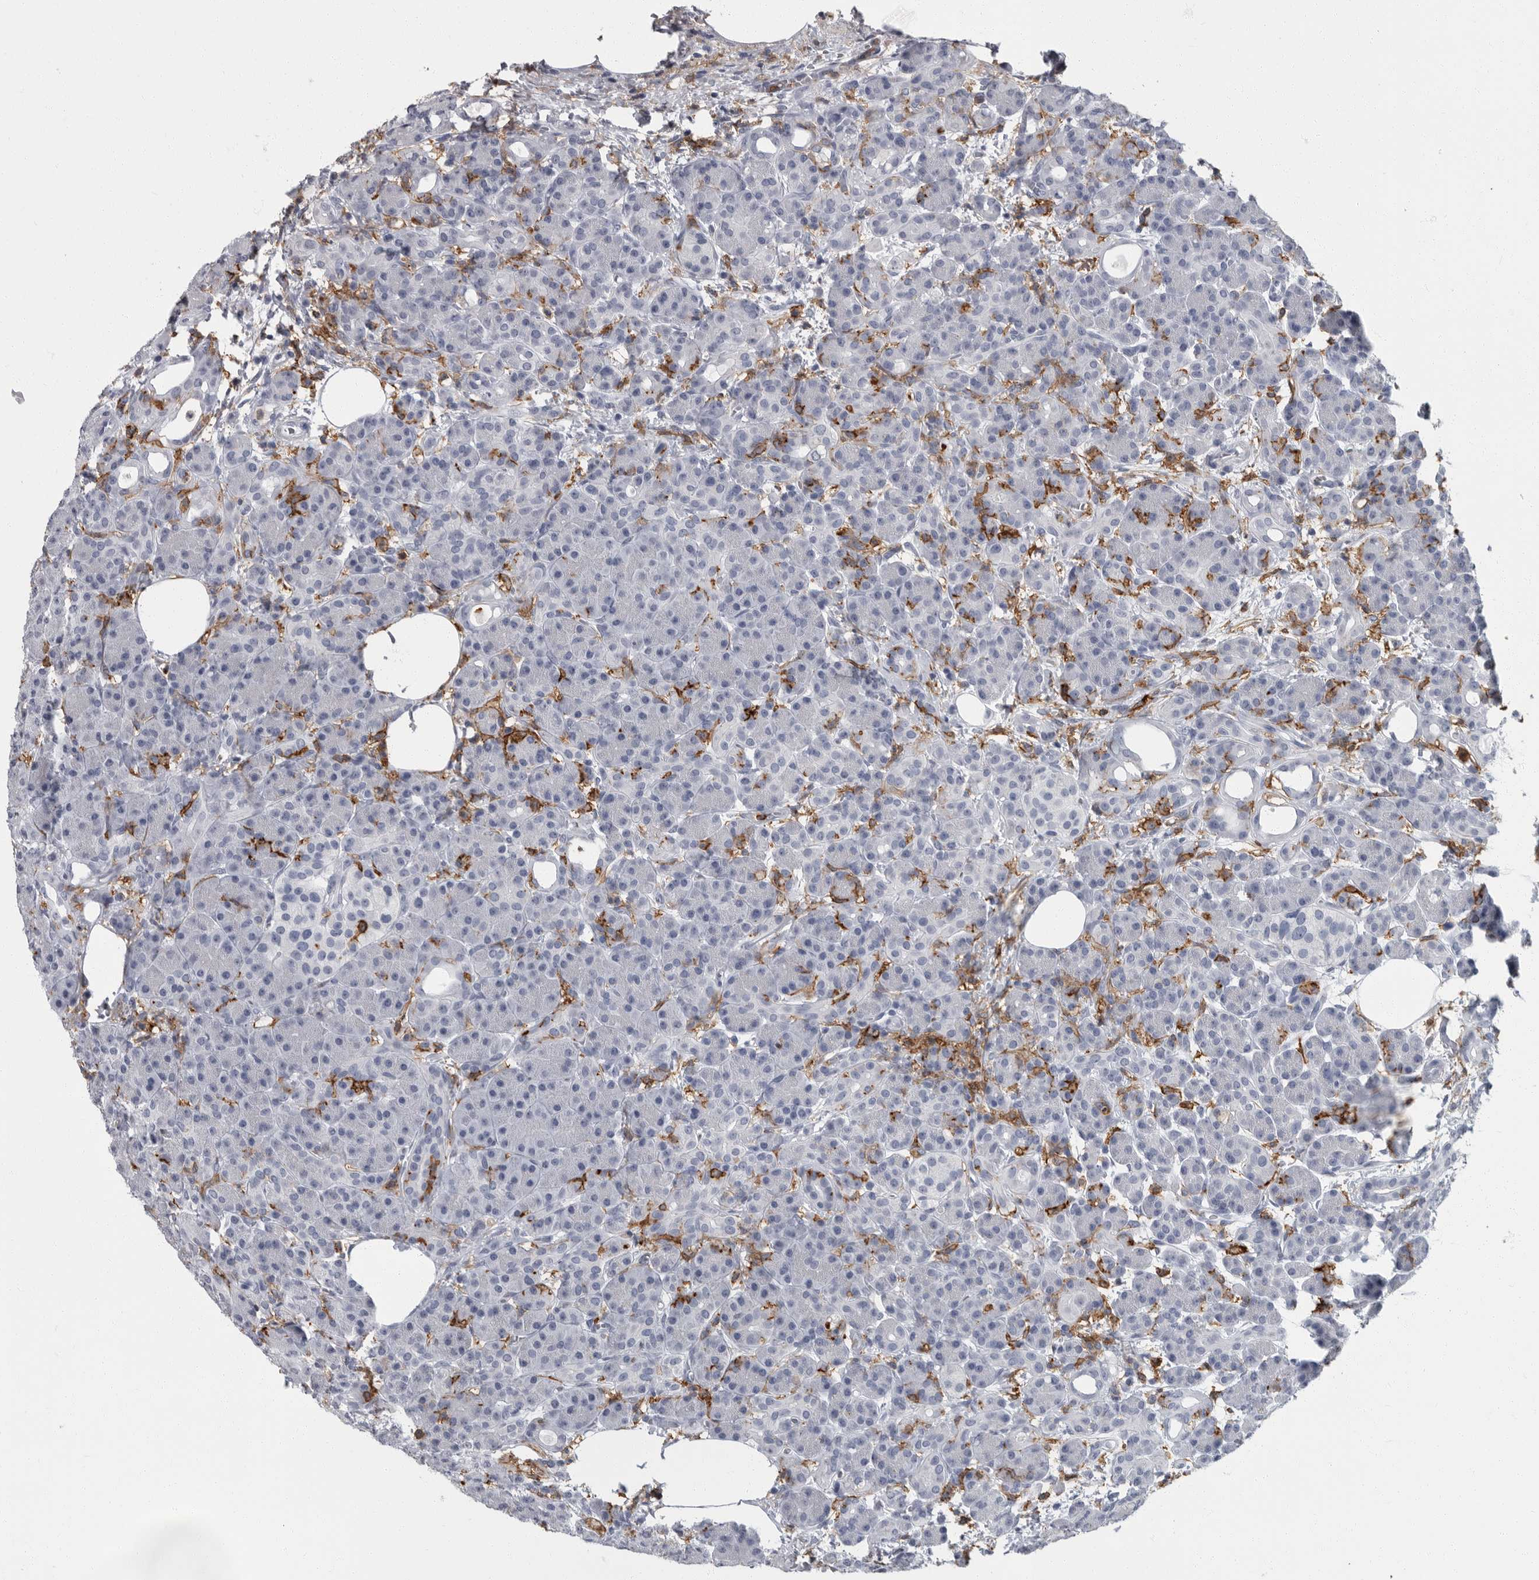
{"staining": {"intensity": "negative", "quantity": "none", "location": "none"}, "tissue": "pancreas", "cell_type": "Exocrine glandular cells", "image_type": "normal", "snomed": [{"axis": "morphology", "description": "Normal tissue, NOS"}, {"axis": "topography", "description": "Pancreas"}], "caption": "A photomicrograph of pancreas stained for a protein shows no brown staining in exocrine glandular cells.", "gene": "FCER1G", "patient": {"sex": "male", "age": 63}}